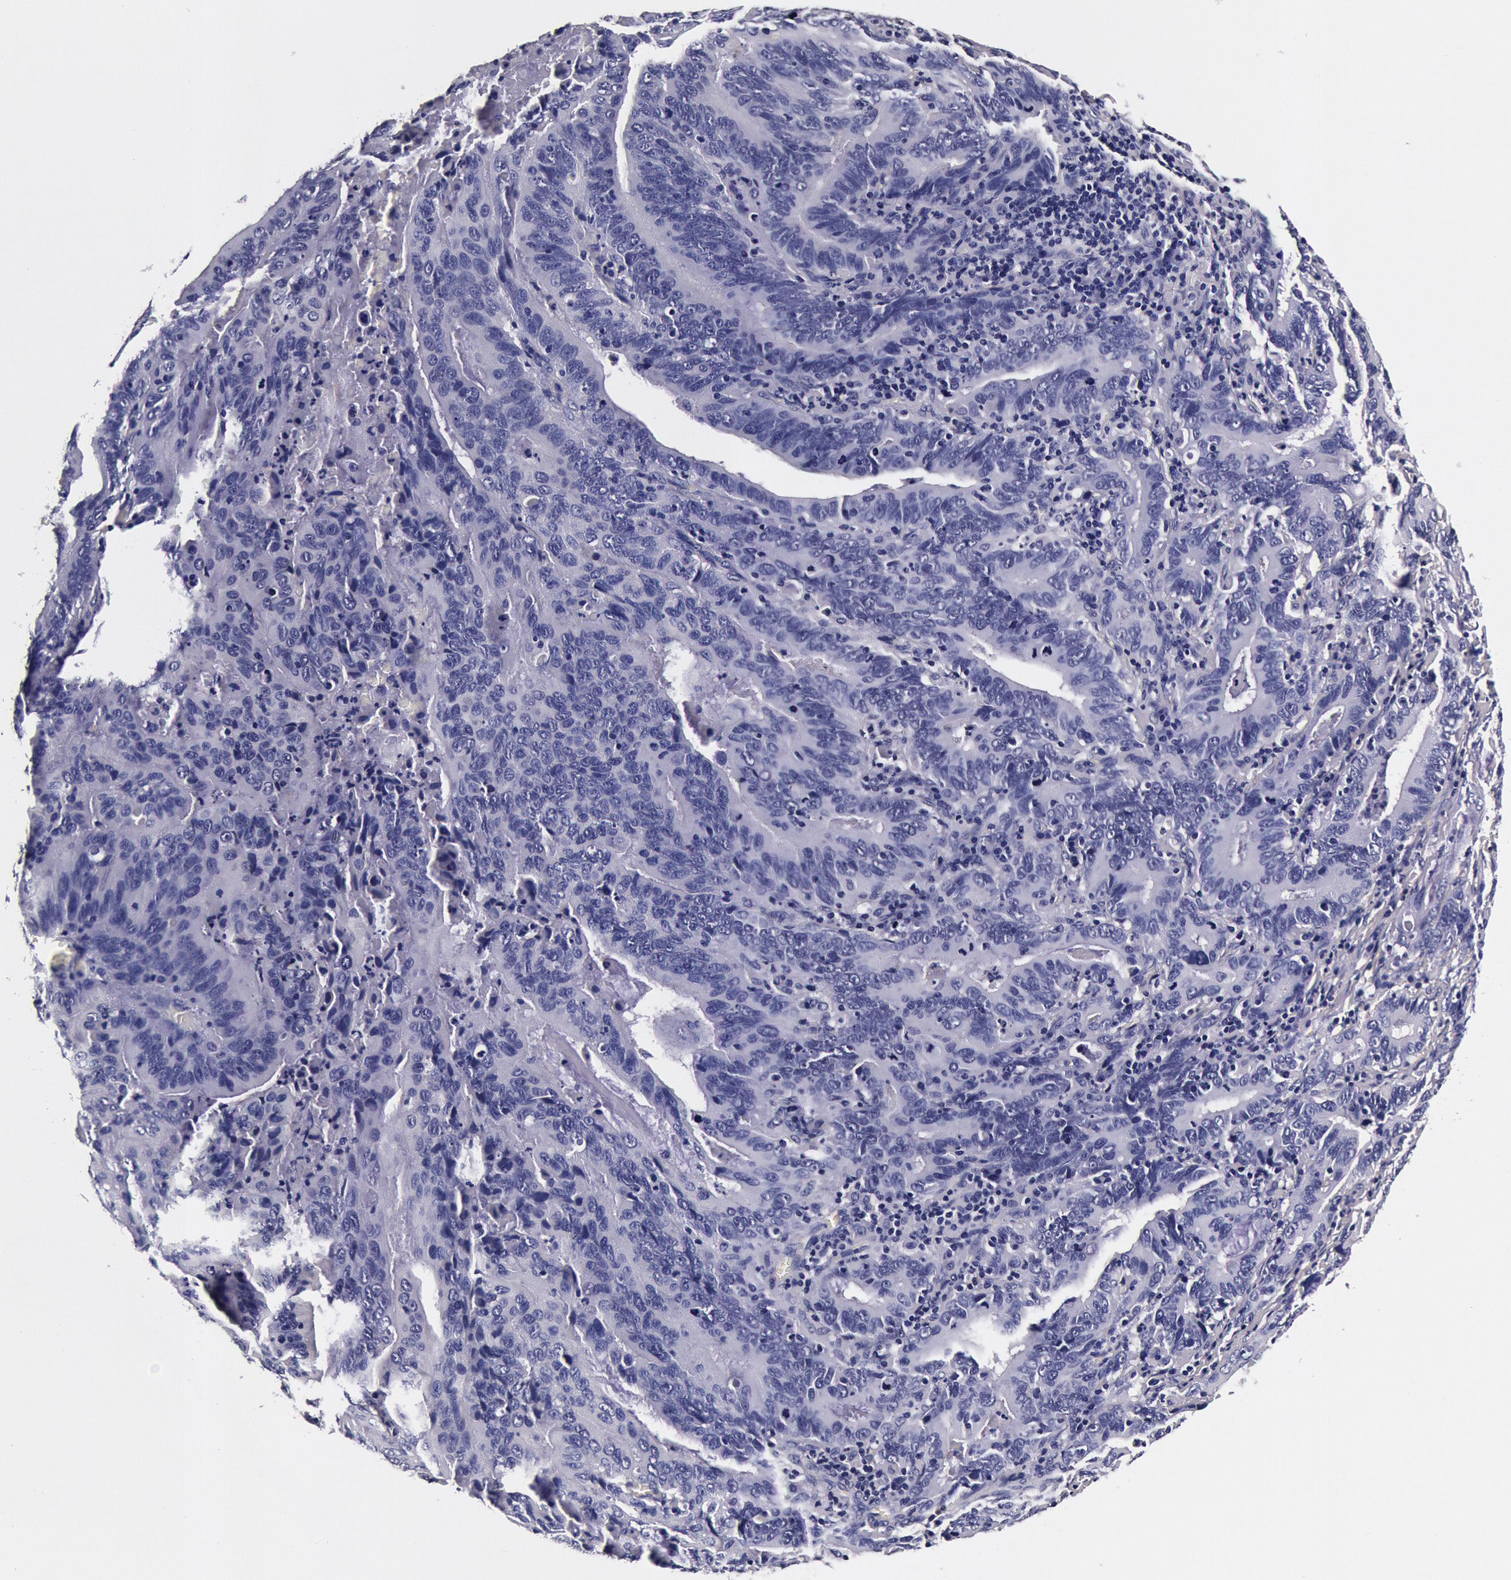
{"staining": {"intensity": "negative", "quantity": "none", "location": "none"}, "tissue": "stomach cancer", "cell_type": "Tumor cells", "image_type": "cancer", "snomed": [{"axis": "morphology", "description": "Adenocarcinoma, NOS"}, {"axis": "topography", "description": "Stomach, upper"}], "caption": "High magnification brightfield microscopy of stomach adenocarcinoma stained with DAB (brown) and counterstained with hematoxylin (blue): tumor cells show no significant staining.", "gene": "CCDC22", "patient": {"sex": "male", "age": 63}}